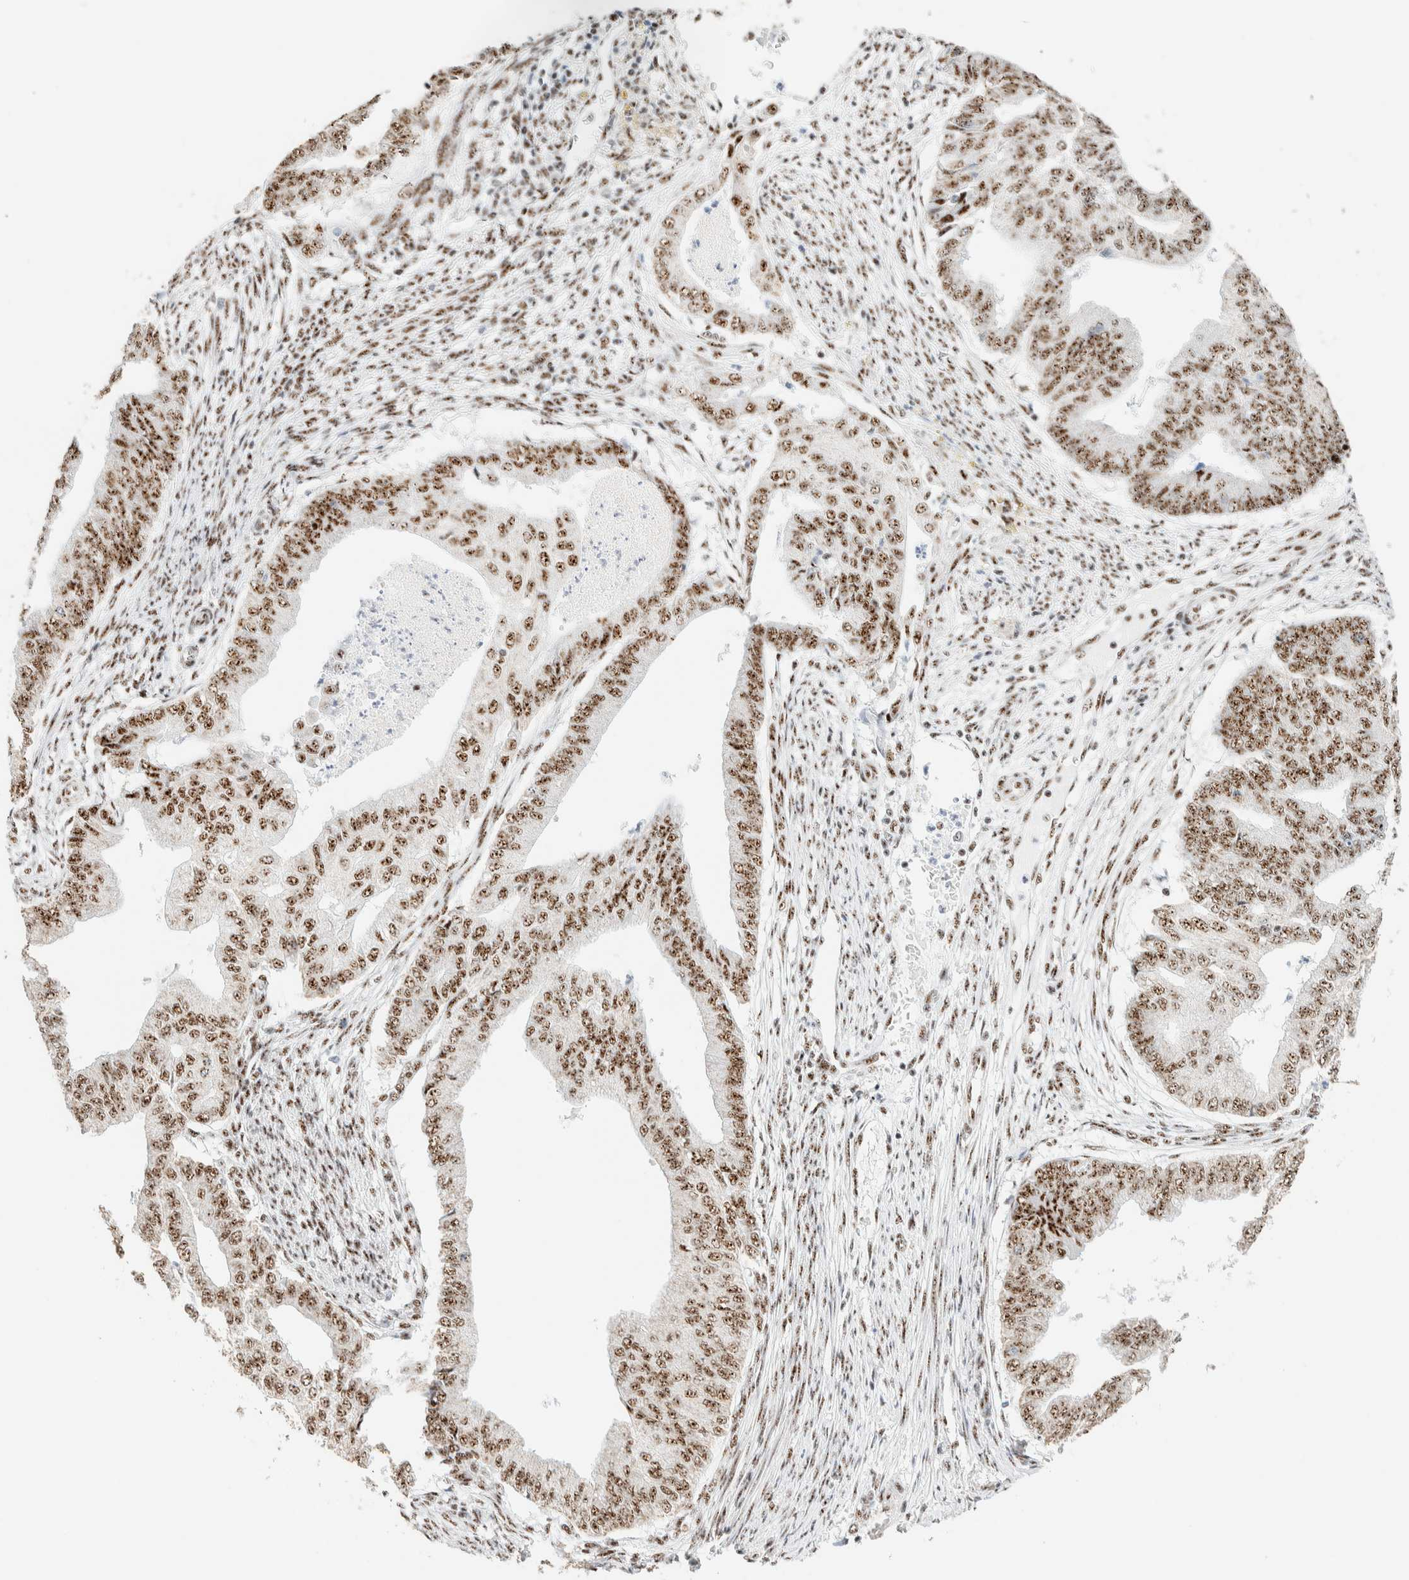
{"staining": {"intensity": "moderate", "quantity": ">75%", "location": "nuclear"}, "tissue": "endometrial cancer", "cell_type": "Tumor cells", "image_type": "cancer", "snomed": [{"axis": "morphology", "description": "Polyp, NOS"}, {"axis": "morphology", "description": "Adenocarcinoma, NOS"}, {"axis": "morphology", "description": "Adenoma, NOS"}, {"axis": "topography", "description": "Endometrium"}], "caption": "Protein staining demonstrates moderate nuclear positivity in approximately >75% of tumor cells in endometrial cancer (adenocarcinoma). The staining was performed using DAB to visualize the protein expression in brown, while the nuclei were stained in blue with hematoxylin (Magnification: 20x).", "gene": "SON", "patient": {"sex": "female", "age": 79}}